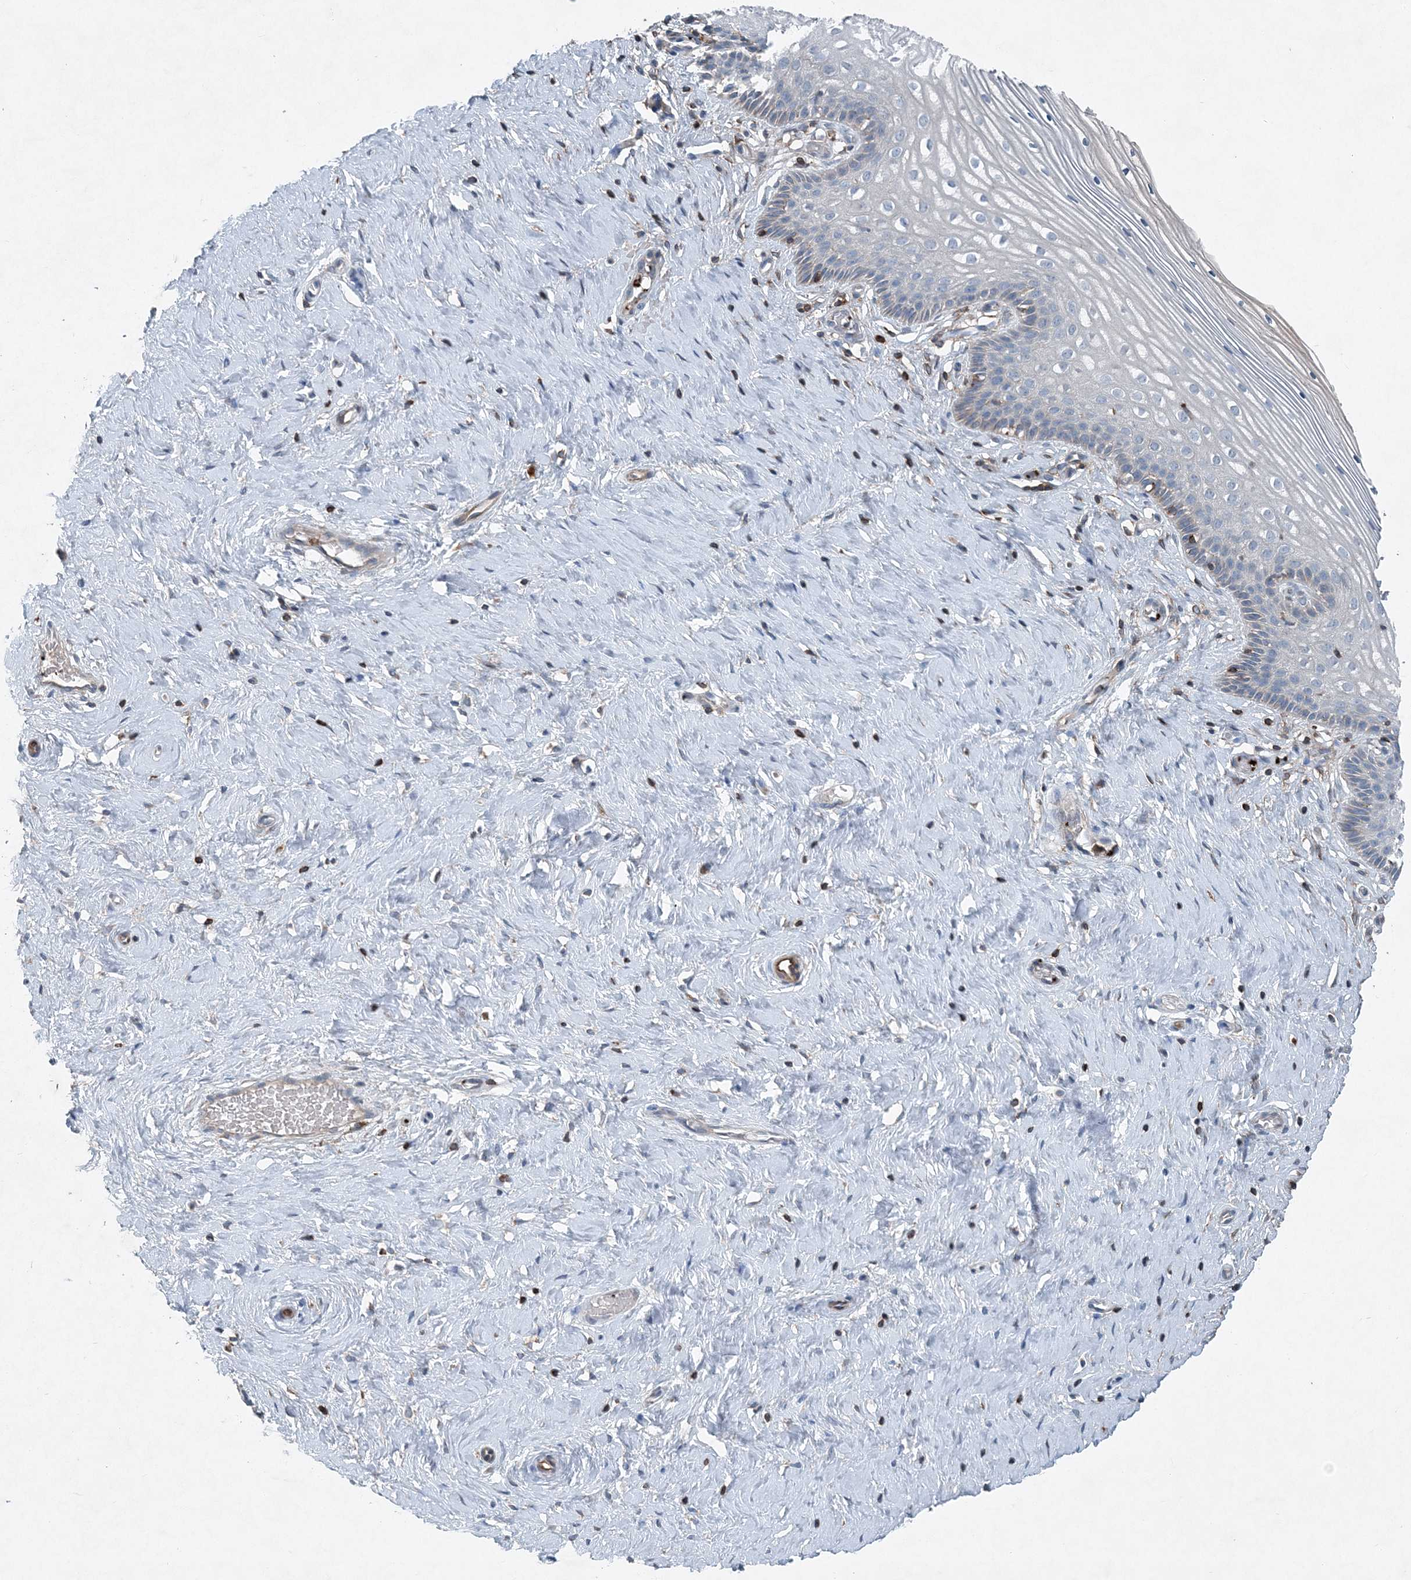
{"staining": {"intensity": "weak", "quantity": "25%-75%", "location": "cytoplasmic/membranous"}, "tissue": "cervix", "cell_type": "Glandular cells", "image_type": "normal", "snomed": [{"axis": "morphology", "description": "Normal tissue, NOS"}, {"axis": "topography", "description": "Cervix"}], "caption": "About 25%-75% of glandular cells in unremarkable human cervix exhibit weak cytoplasmic/membranous protein staining as visualized by brown immunohistochemical staining.", "gene": "DGUOK", "patient": {"sex": "female", "age": 33}}